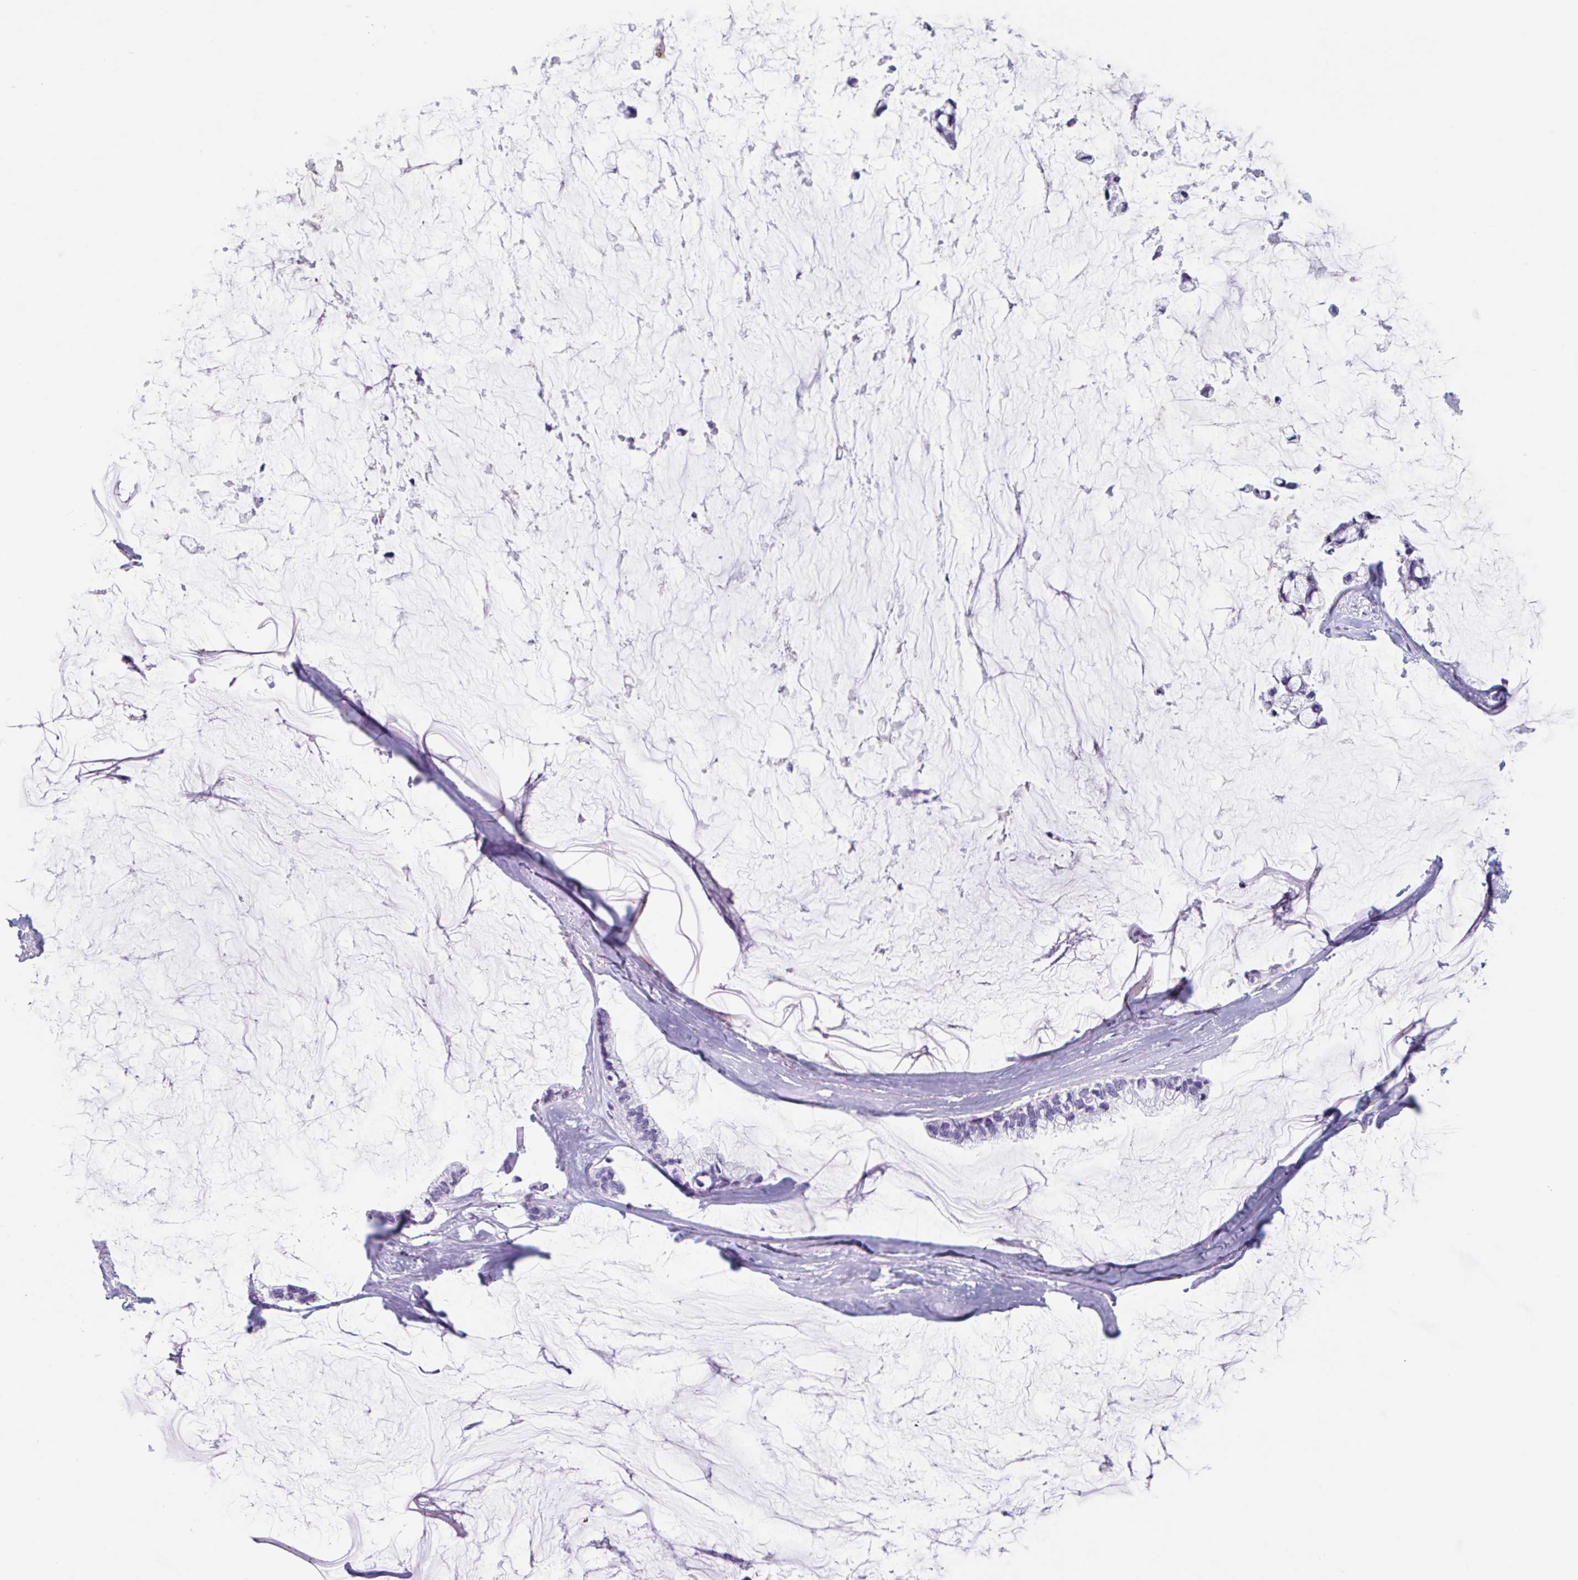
{"staining": {"intensity": "negative", "quantity": "none", "location": "none"}, "tissue": "ovarian cancer", "cell_type": "Tumor cells", "image_type": "cancer", "snomed": [{"axis": "morphology", "description": "Cystadenocarcinoma, mucinous, NOS"}, {"axis": "topography", "description": "Ovary"}], "caption": "There is no significant expression in tumor cells of mucinous cystadenocarcinoma (ovarian).", "gene": "EMC4", "patient": {"sex": "female", "age": 39}}